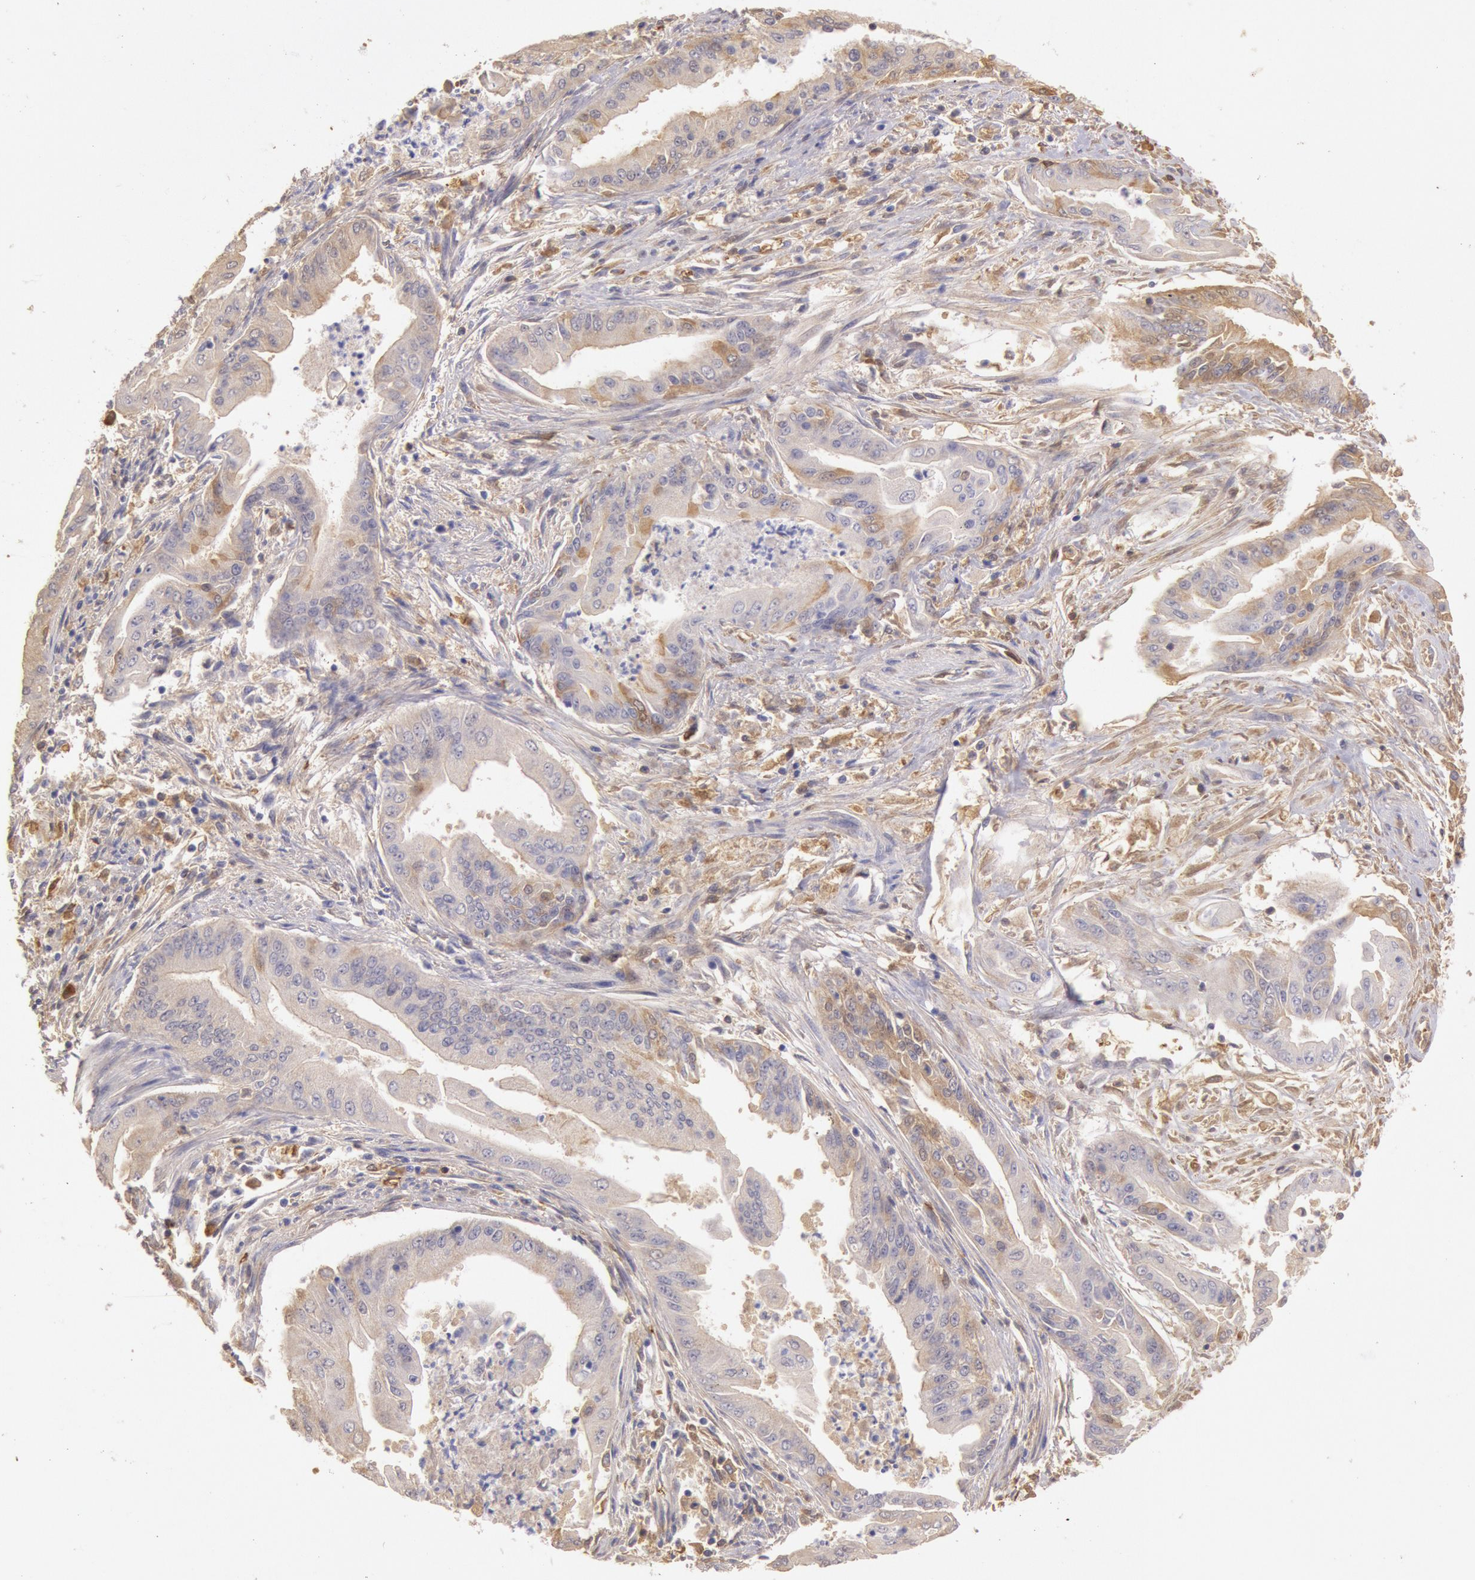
{"staining": {"intensity": "negative", "quantity": "none", "location": "none"}, "tissue": "endometrial cancer", "cell_type": "Tumor cells", "image_type": "cancer", "snomed": [{"axis": "morphology", "description": "Adenocarcinoma, NOS"}, {"axis": "topography", "description": "Endometrium"}], "caption": "Immunohistochemistry photomicrograph of endometrial adenocarcinoma stained for a protein (brown), which demonstrates no staining in tumor cells. (DAB immunohistochemistry (IHC) visualized using brightfield microscopy, high magnification).", "gene": "C1R", "patient": {"sex": "female", "age": 63}}